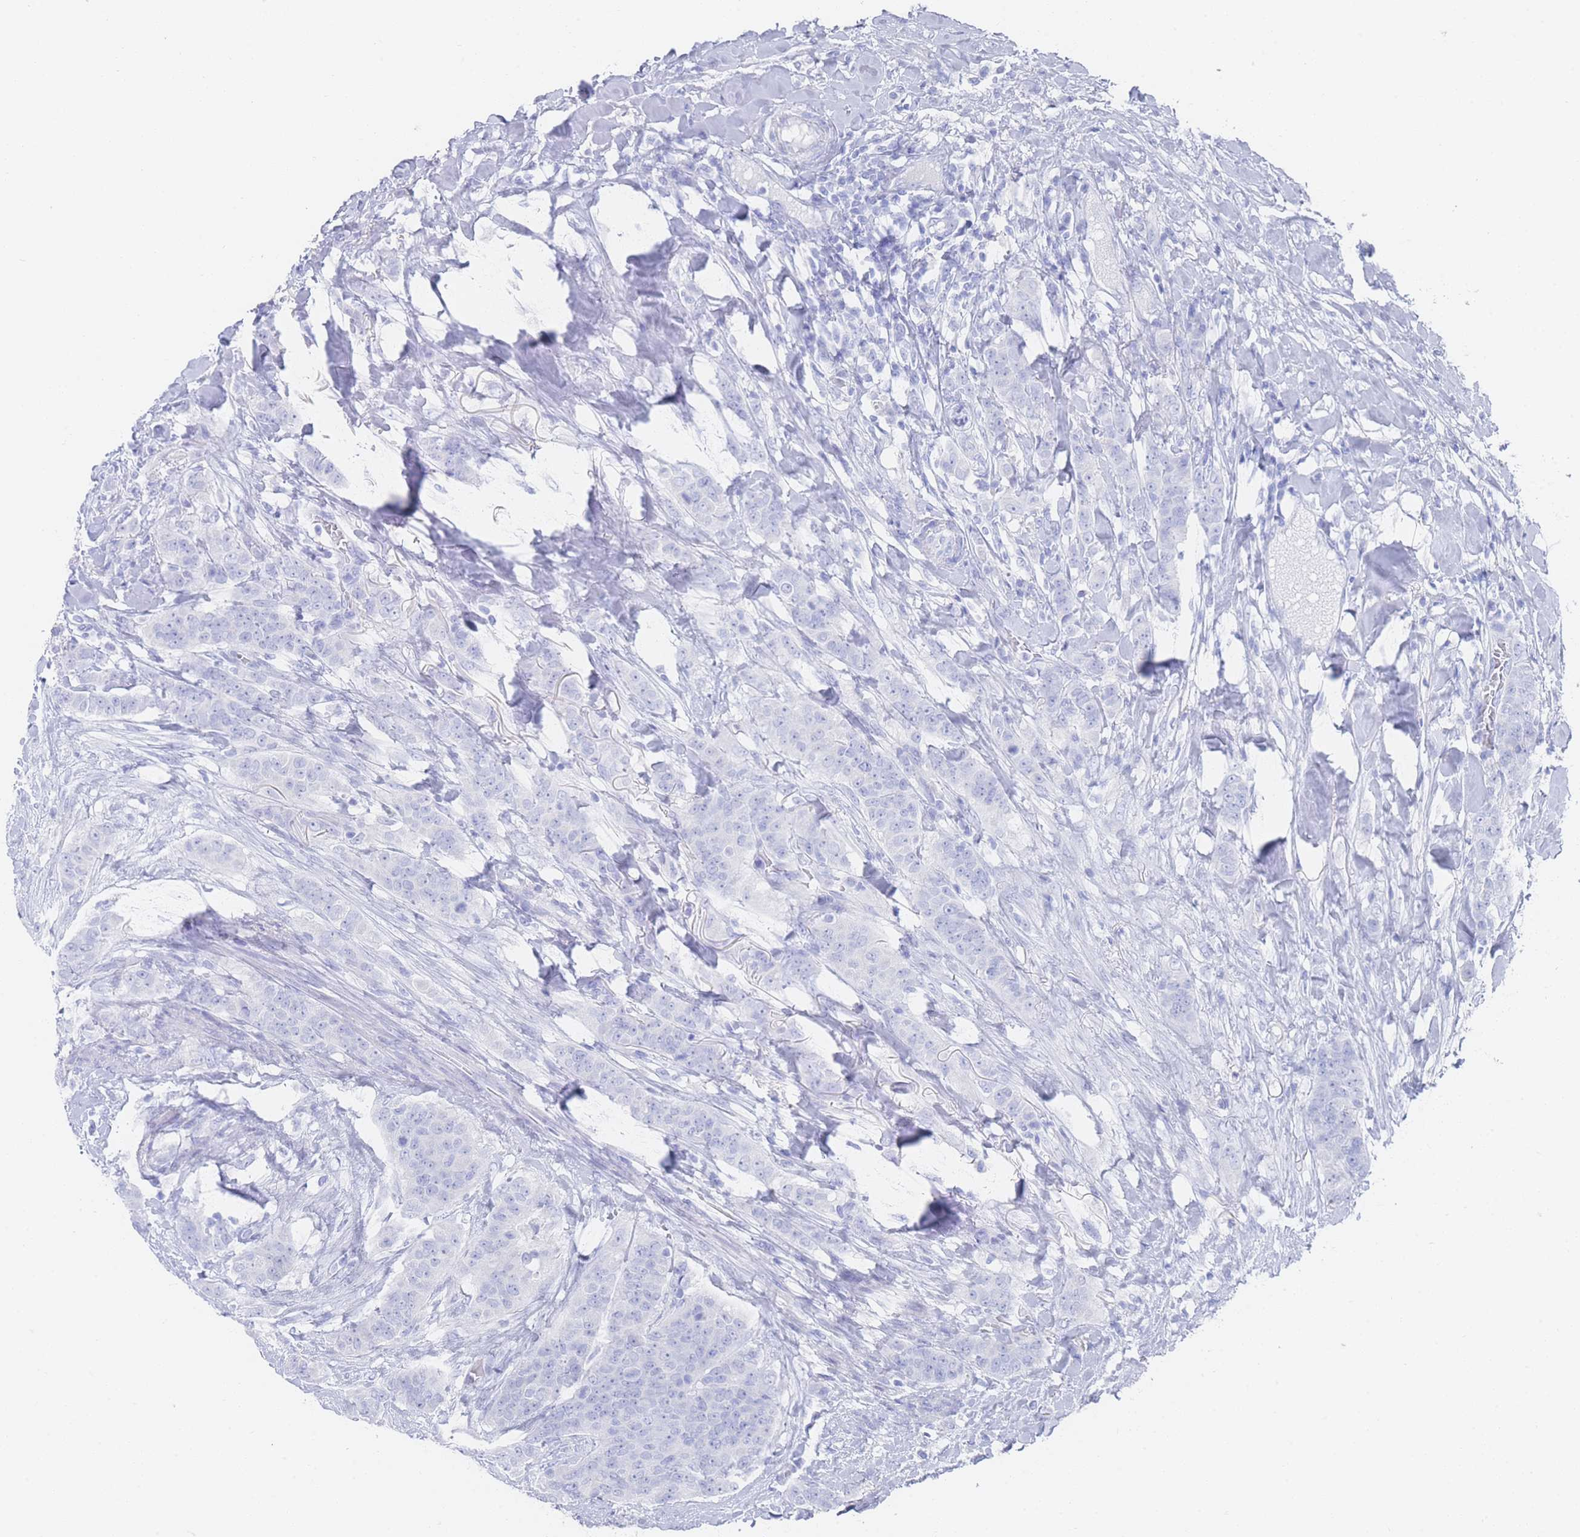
{"staining": {"intensity": "negative", "quantity": "none", "location": "none"}, "tissue": "breast cancer", "cell_type": "Tumor cells", "image_type": "cancer", "snomed": [{"axis": "morphology", "description": "Duct carcinoma"}, {"axis": "topography", "description": "Breast"}], "caption": "Immunohistochemistry micrograph of human infiltrating ductal carcinoma (breast) stained for a protein (brown), which reveals no expression in tumor cells.", "gene": "LRRC37A", "patient": {"sex": "female", "age": 40}}